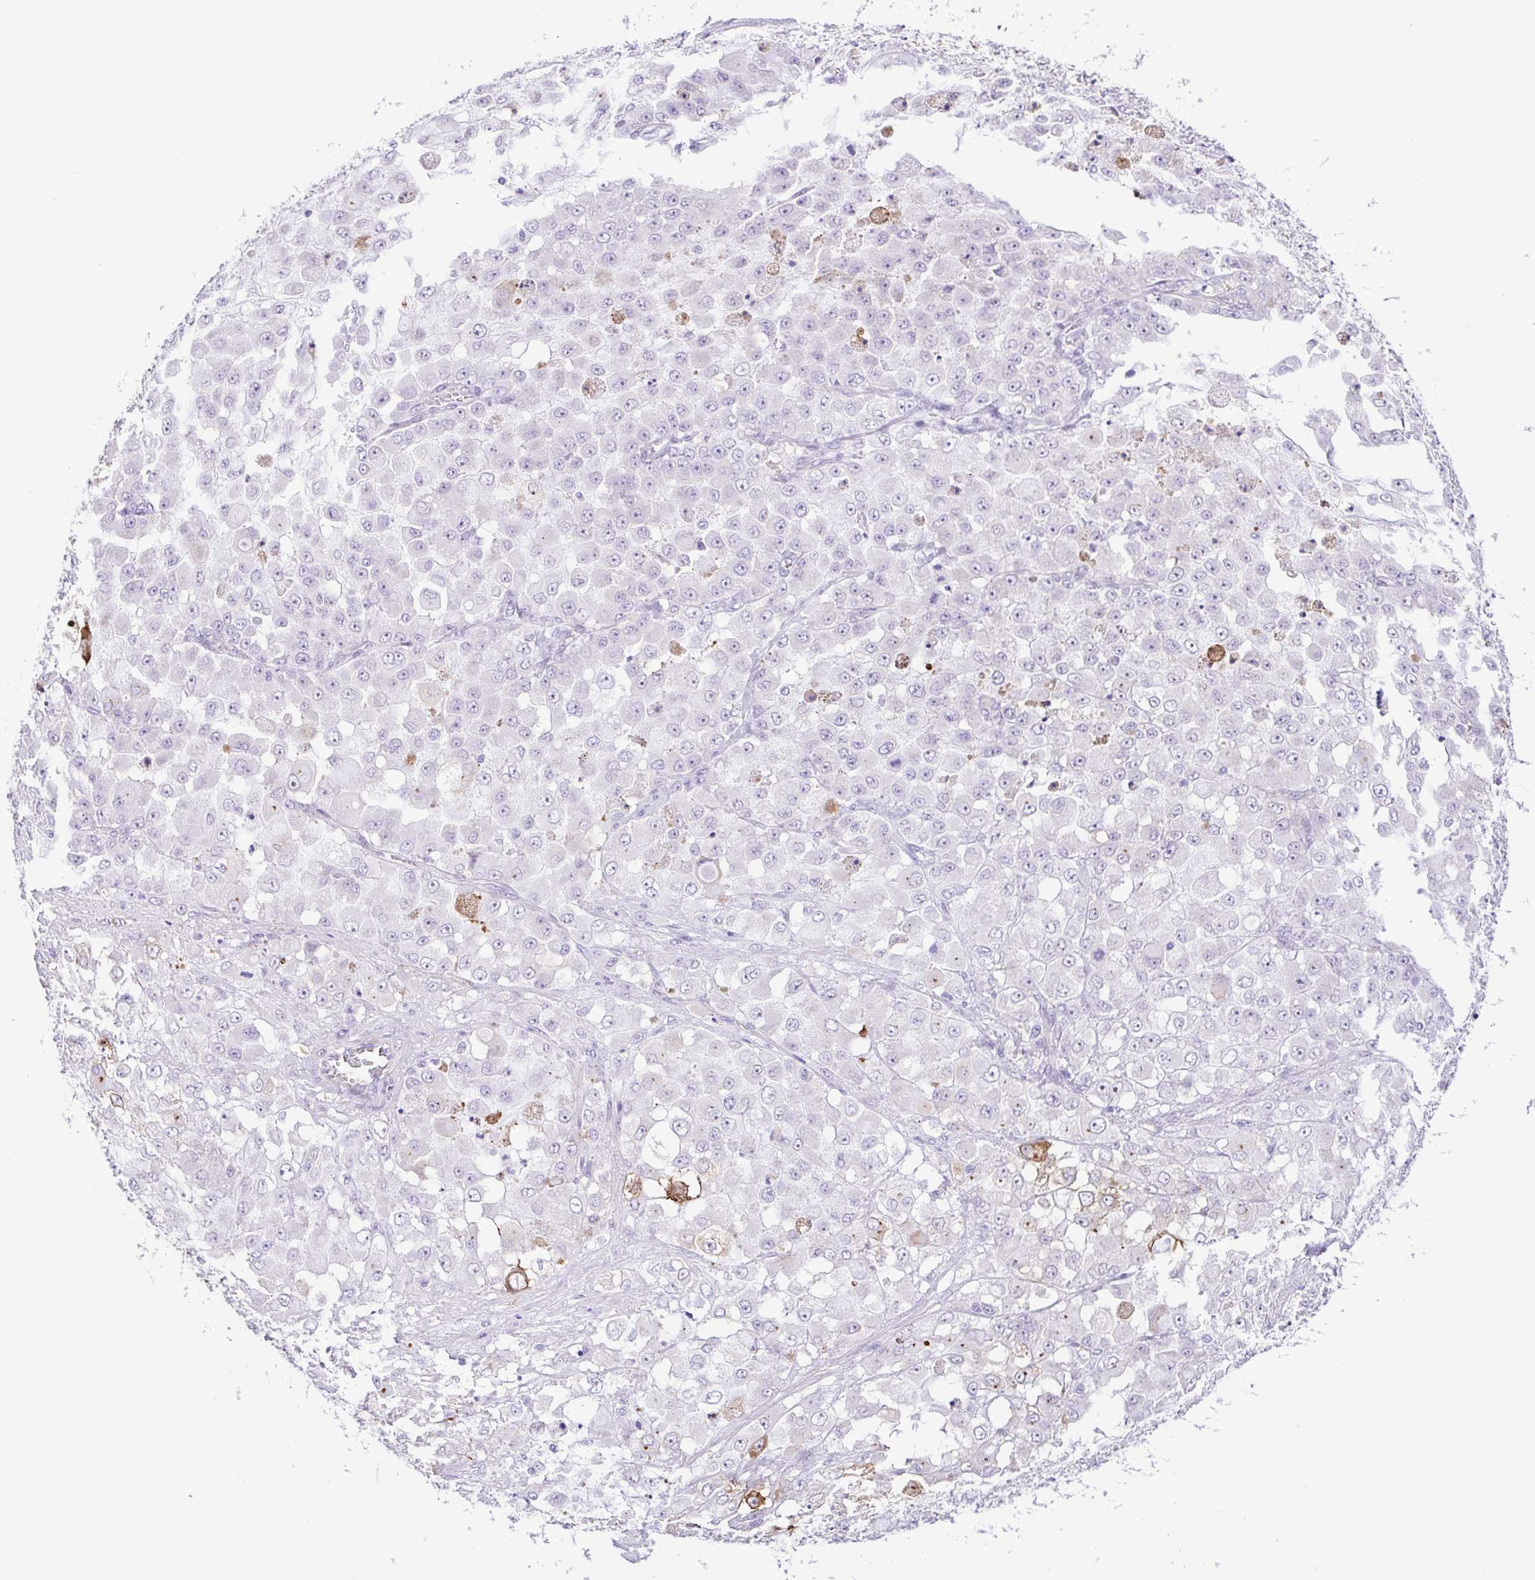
{"staining": {"intensity": "negative", "quantity": "none", "location": "none"}, "tissue": "stomach cancer", "cell_type": "Tumor cells", "image_type": "cancer", "snomed": [{"axis": "morphology", "description": "Adenocarcinoma, NOS"}, {"axis": "topography", "description": "Stomach"}], "caption": "A high-resolution micrograph shows immunohistochemistry staining of stomach adenocarcinoma, which reveals no significant staining in tumor cells.", "gene": "DCLK2", "patient": {"sex": "female", "age": 76}}